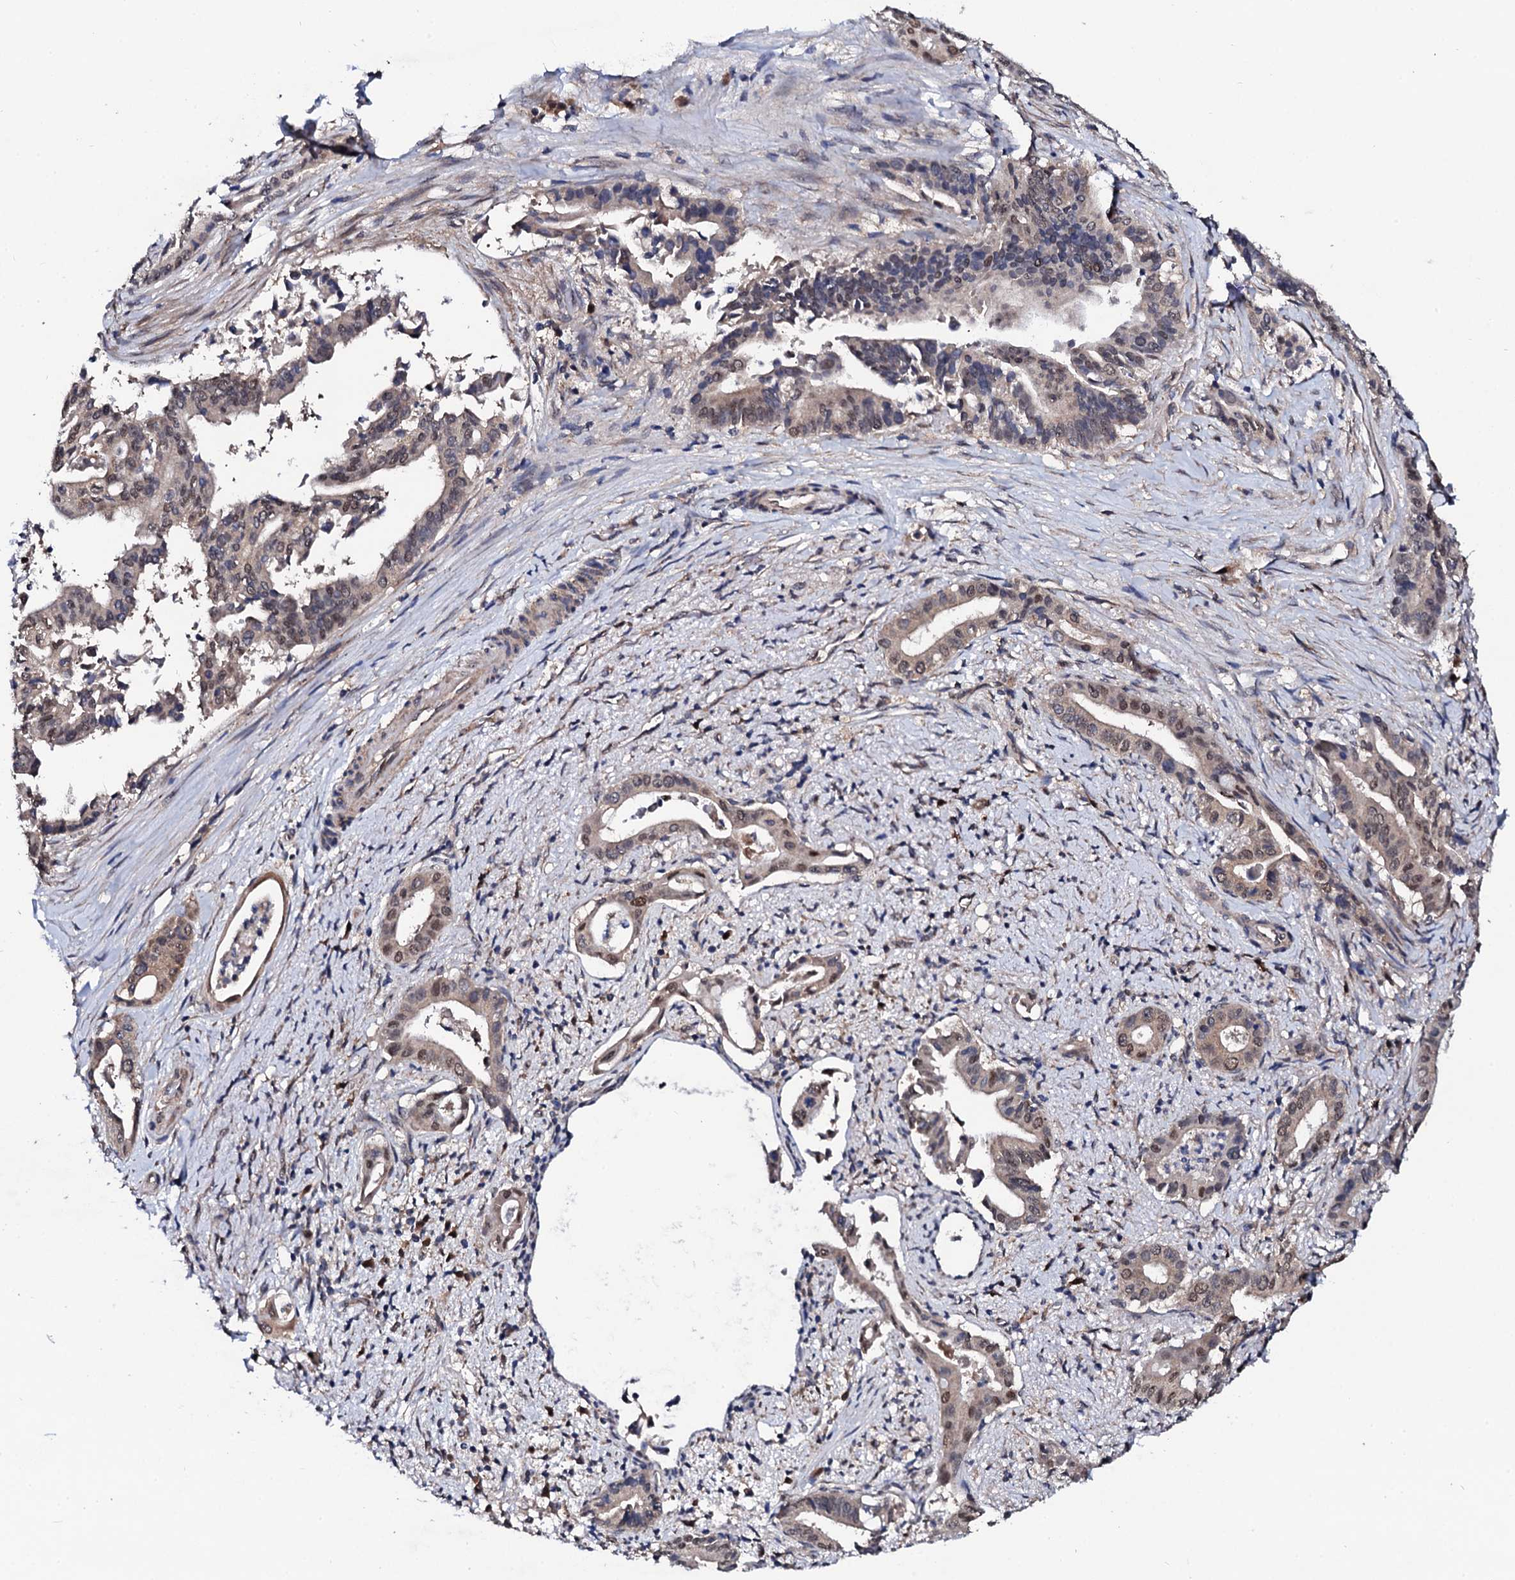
{"staining": {"intensity": "moderate", "quantity": "25%-75%", "location": "cytoplasmic/membranous,nuclear"}, "tissue": "pancreatic cancer", "cell_type": "Tumor cells", "image_type": "cancer", "snomed": [{"axis": "morphology", "description": "Adenocarcinoma, NOS"}, {"axis": "topography", "description": "Pancreas"}], "caption": "Immunohistochemical staining of human pancreatic cancer (adenocarcinoma) shows moderate cytoplasmic/membranous and nuclear protein staining in about 25%-75% of tumor cells.", "gene": "IP6K1", "patient": {"sex": "female", "age": 77}}